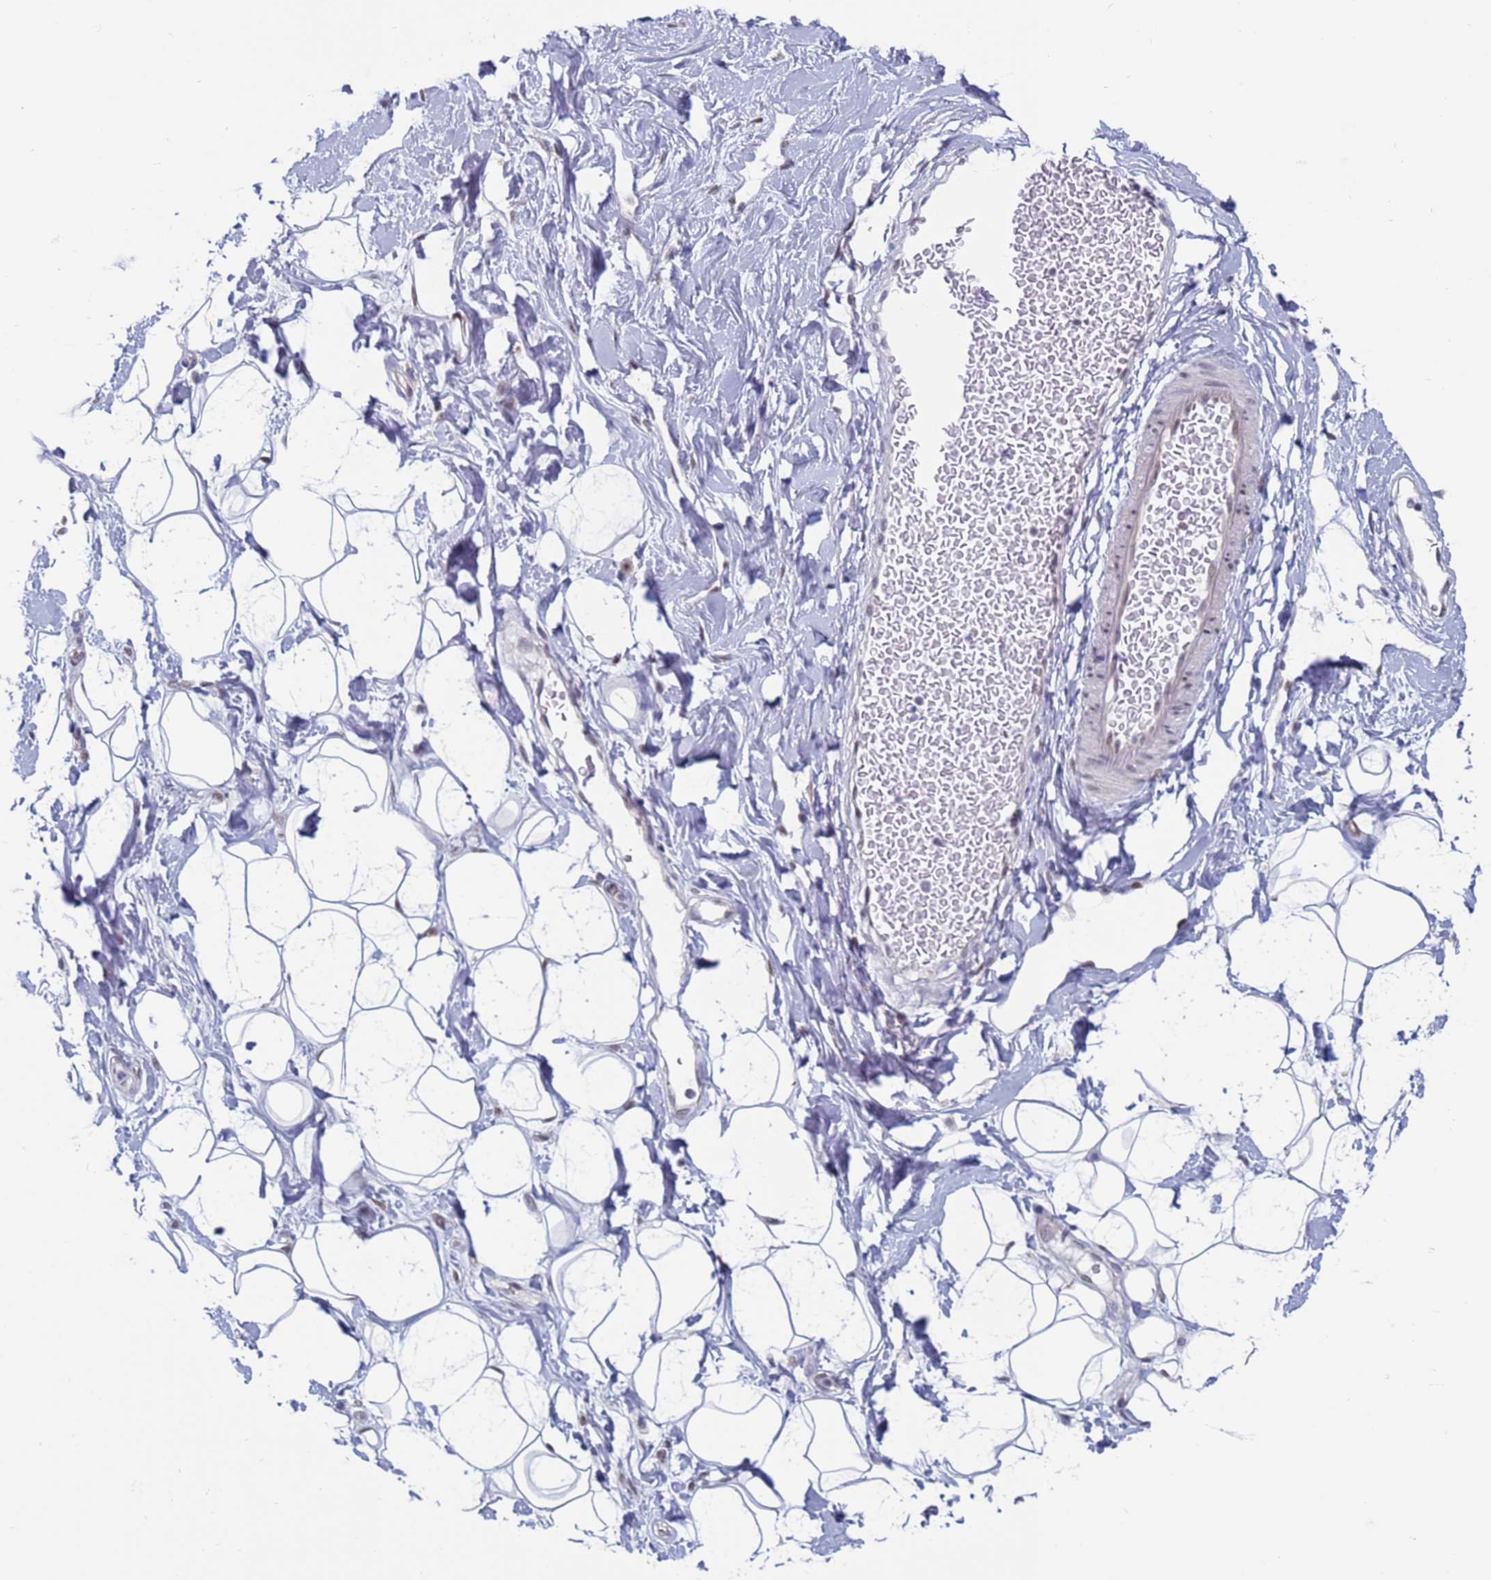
{"staining": {"intensity": "negative", "quantity": "none", "location": "none"}, "tissue": "adipose tissue", "cell_type": "Adipocytes", "image_type": "normal", "snomed": [{"axis": "morphology", "description": "Normal tissue, NOS"}, {"axis": "topography", "description": "Breast"}], "caption": "Histopathology image shows no protein positivity in adipocytes of benign adipose tissue.", "gene": "SAE1", "patient": {"sex": "female", "age": 26}}